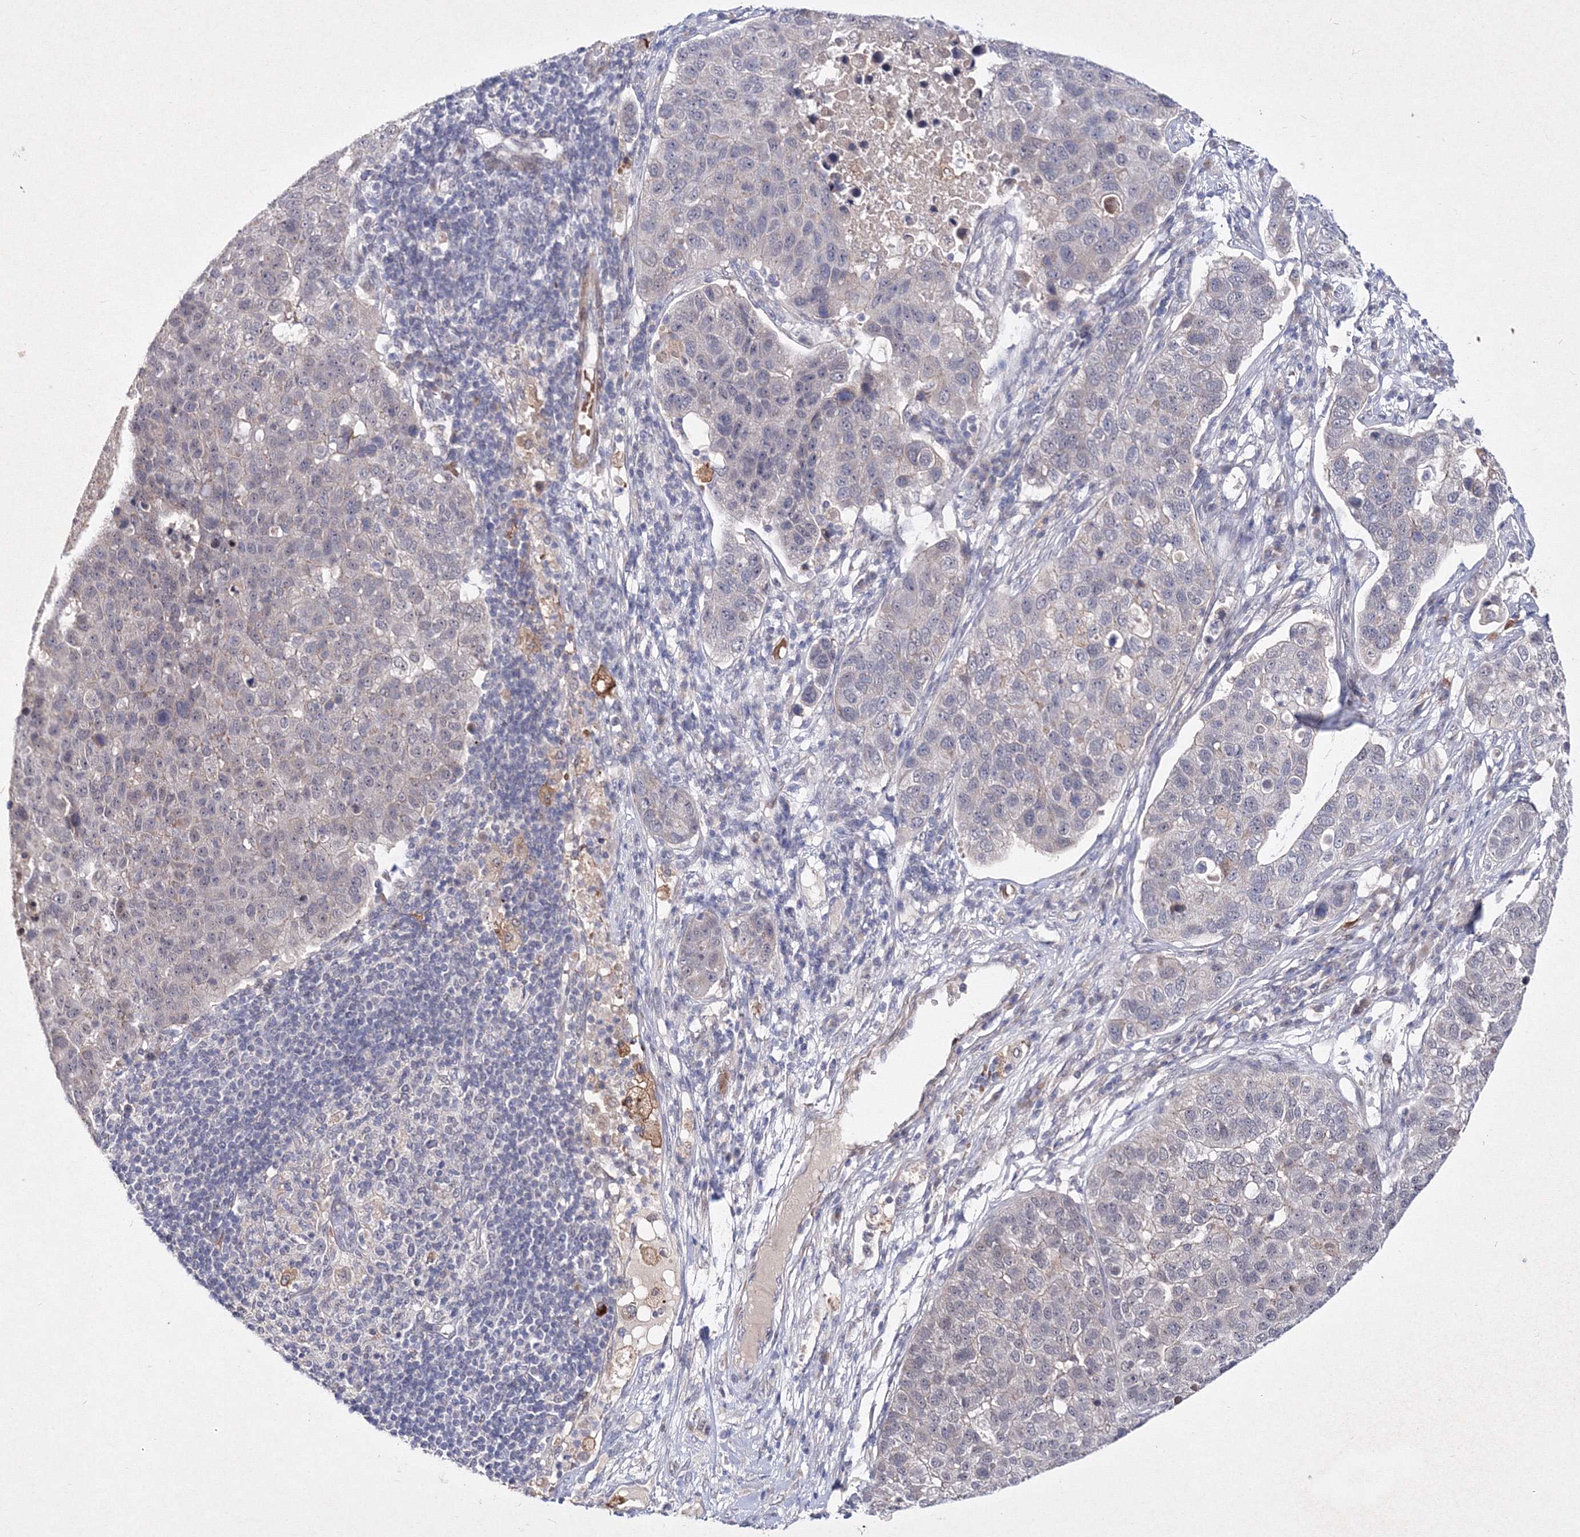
{"staining": {"intensity": "negative", "quantity": "none", "location": "none"}, "tissue": "pancreatic cancer", "cell_type": "Tumor cells", "image_type": "cancer", "snomed": [{"axis": "morphology", "description": "Adenocarcinoma, NOS"}, {"axis": "topography", "description": "Pancreas"}], "caption": "Adenocarcinoma (pancreatic) stained for a protein using IHC demonstrates no staining tumor cells.", "gene": "C11orf52", "patient": {"sex": "female", "age": 61}}